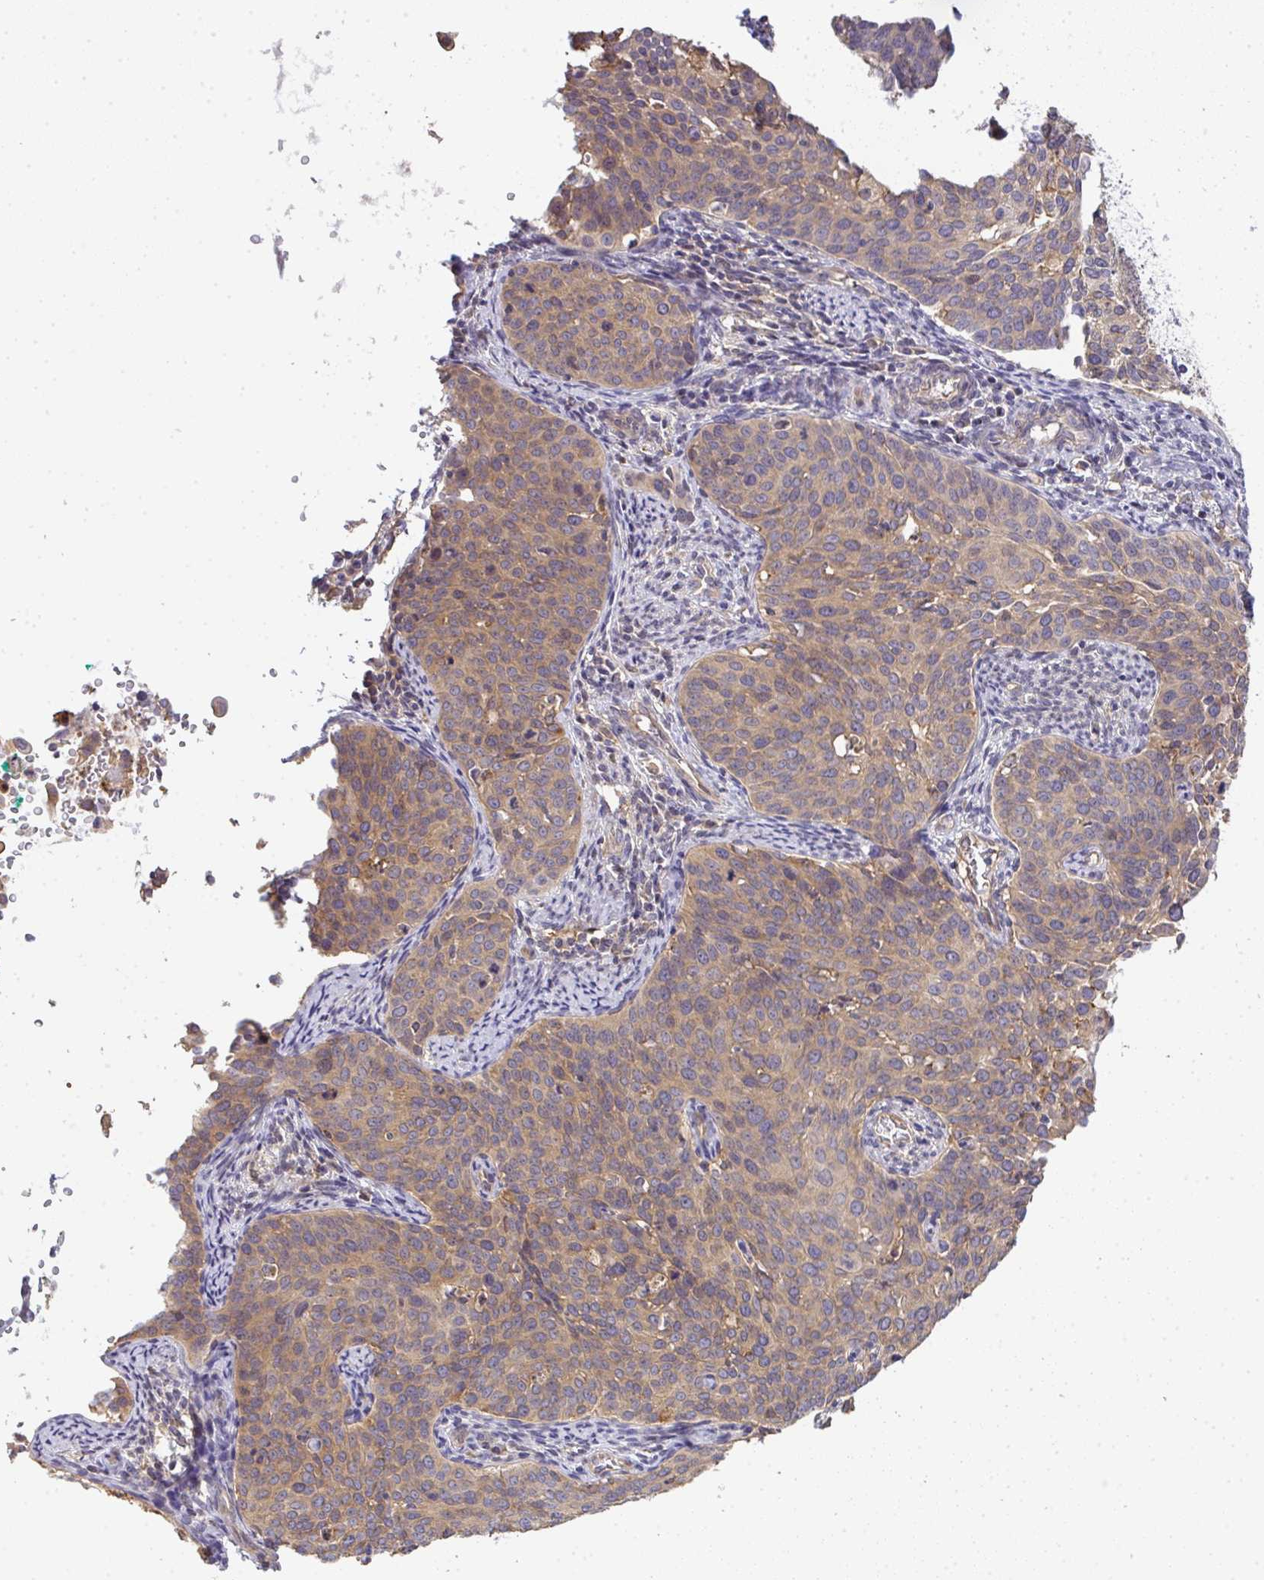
{"staining": {"intensity": "weak", "quantity": "25%-75%", "location": "cytoplasmic/membranous"}, "tissue": "cervical cancer", "cell_type": "Tumor cells", "image_type": "cancer", "snomed": [{"axis": "morphology", "description": "Squamous cell carcinoma, NOS"}, {"axis": "topography", "description": "Cervix"}], "caption": "High-magnification brightfield microscopy of cervical squamous cell carcinoma stained with DAB (brown) and counterstained with hematoxylin (blue). tumor cells exhibit weak cytoplasmic/membranous staining is identified in about25%-75% of cells. (DAB (3,3'-diaminobenzidine) IHC with brightfield microscopy, high magnification).", "gene": "EEF1AKMT1", "patient": {"sex": "female", "age": 44}}